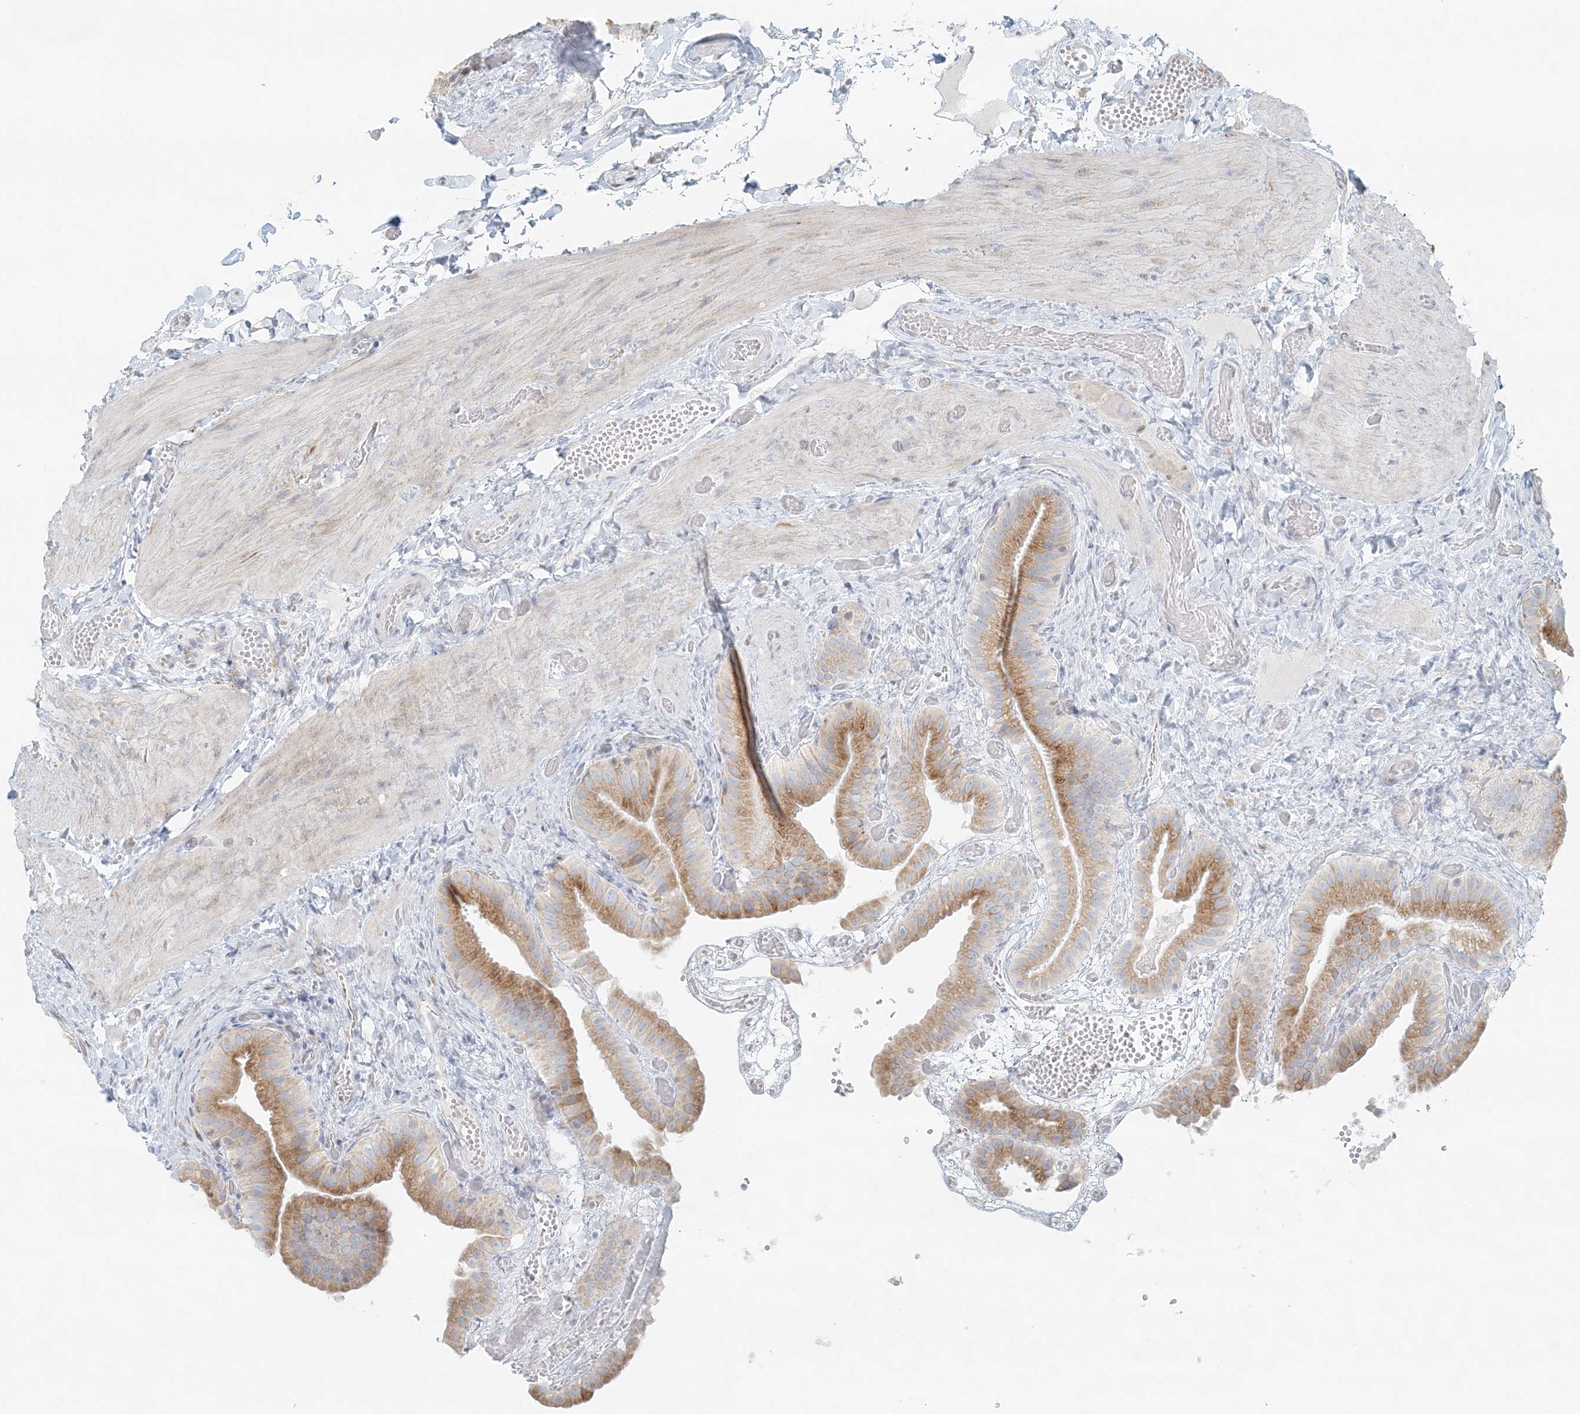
{"staining": {"intensity": "moderate", "quantity": ">75%", "location": "cytoplasmic/membranous"}, "tissue": "gallbladder", "cell_type": "Glandular cells", "image_type": "normal", "snomed": [{"axis": "morphology", "description": "Normal tissue, NOS"}, {"axis": "topography", "description": "Gallbladder"}], "caption": "Moderate cytoplasmic/membranous positivity is identified in about >75% of glandular cells in unremarkable gallbladder.", "gene": "STK11IP", "patient": {"sex": "female", "age": 64}}